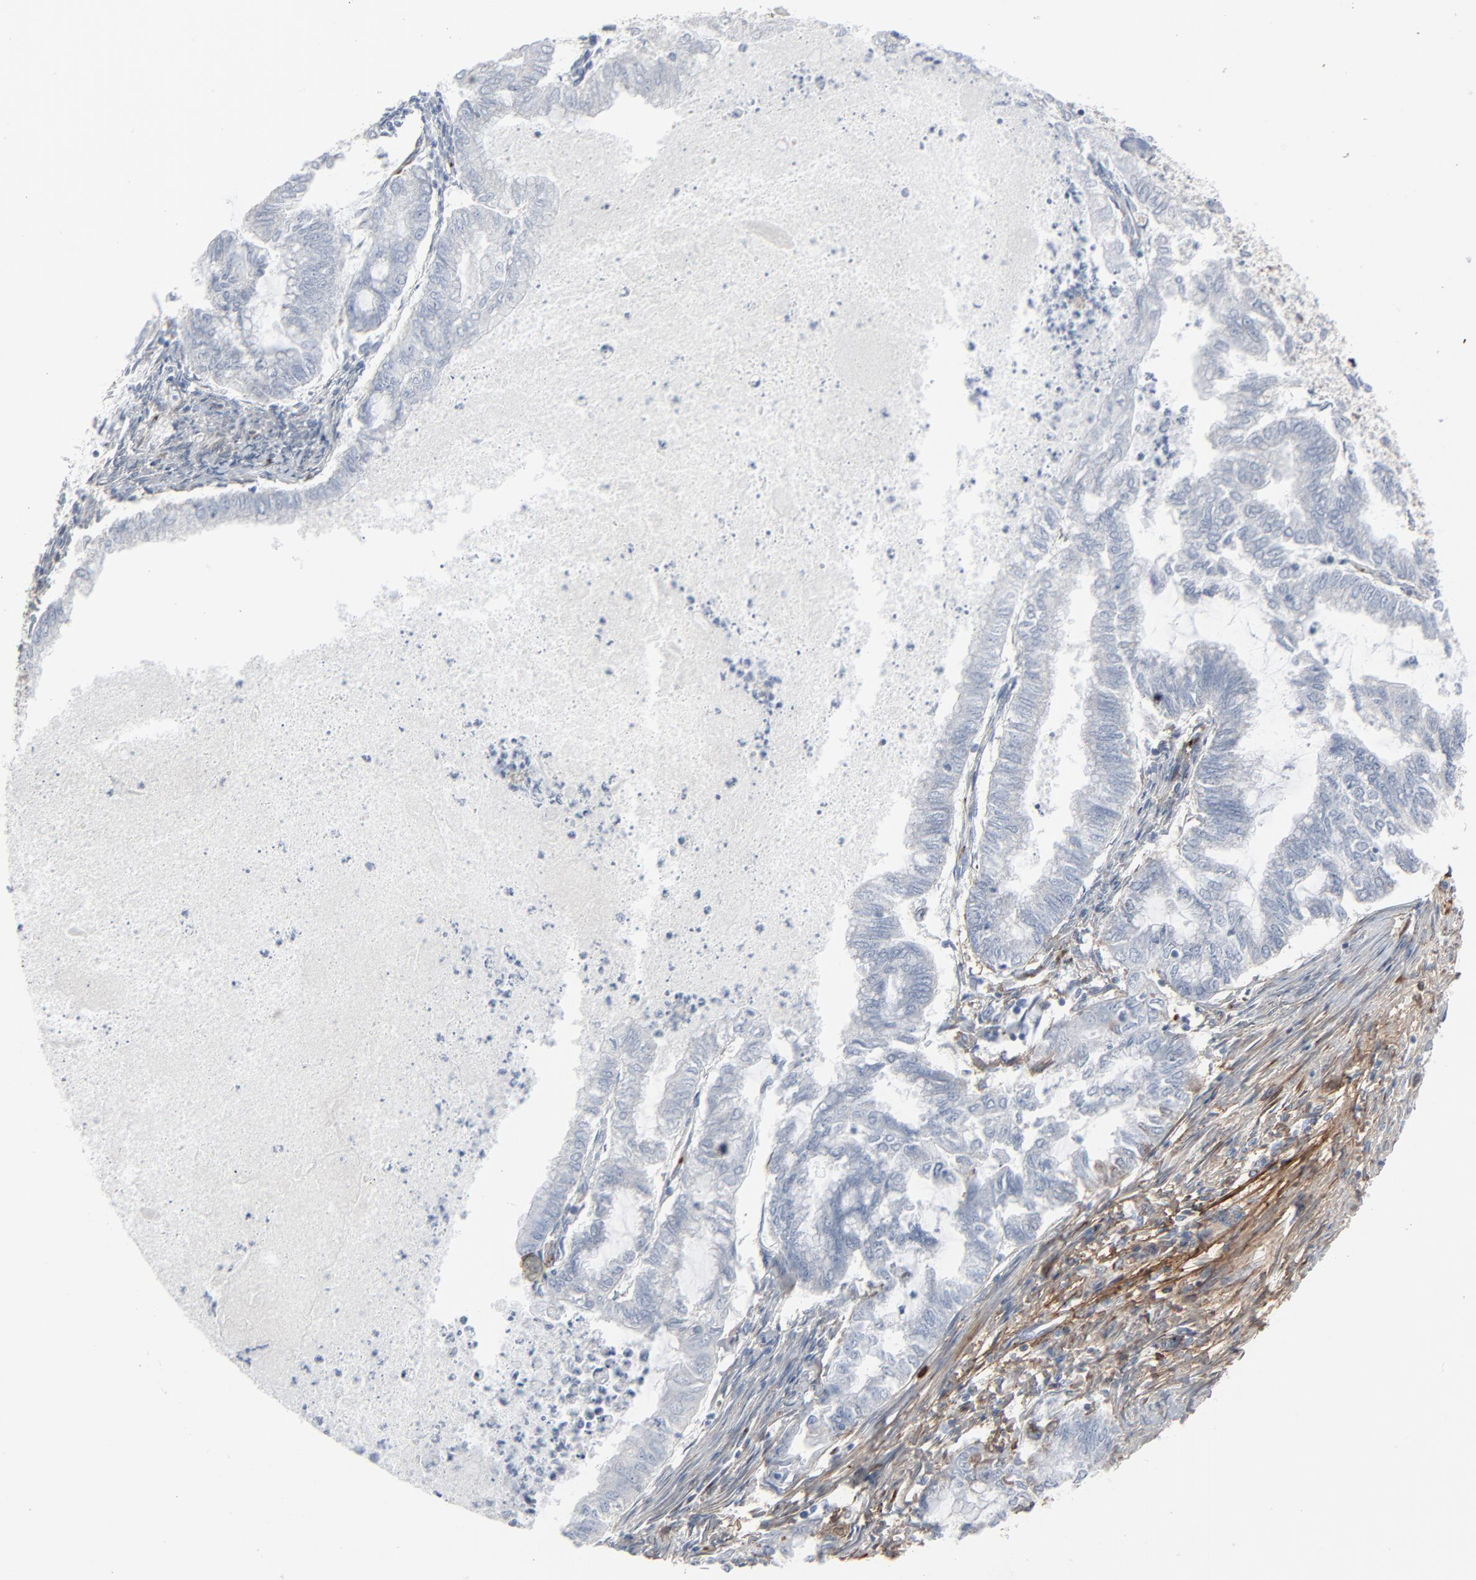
{"staining": {"intensity": "negative", "quantity": "none", "location": "none"}, "tissue": "endometrial cancer", "cell_type": "Tumor cells", "image_type": "cancer", "snomed": [{"axis": "morphology", "description": "Adenocarcinoma, NOS"}, {"axis": "topography", "description": "Endometrium"}], "caption": "Tumor cells are negative for brown protein staining in endometrial adenocarcinoma.", "gene": "BGN", "patient": {"sex": "female", "age": 79}}